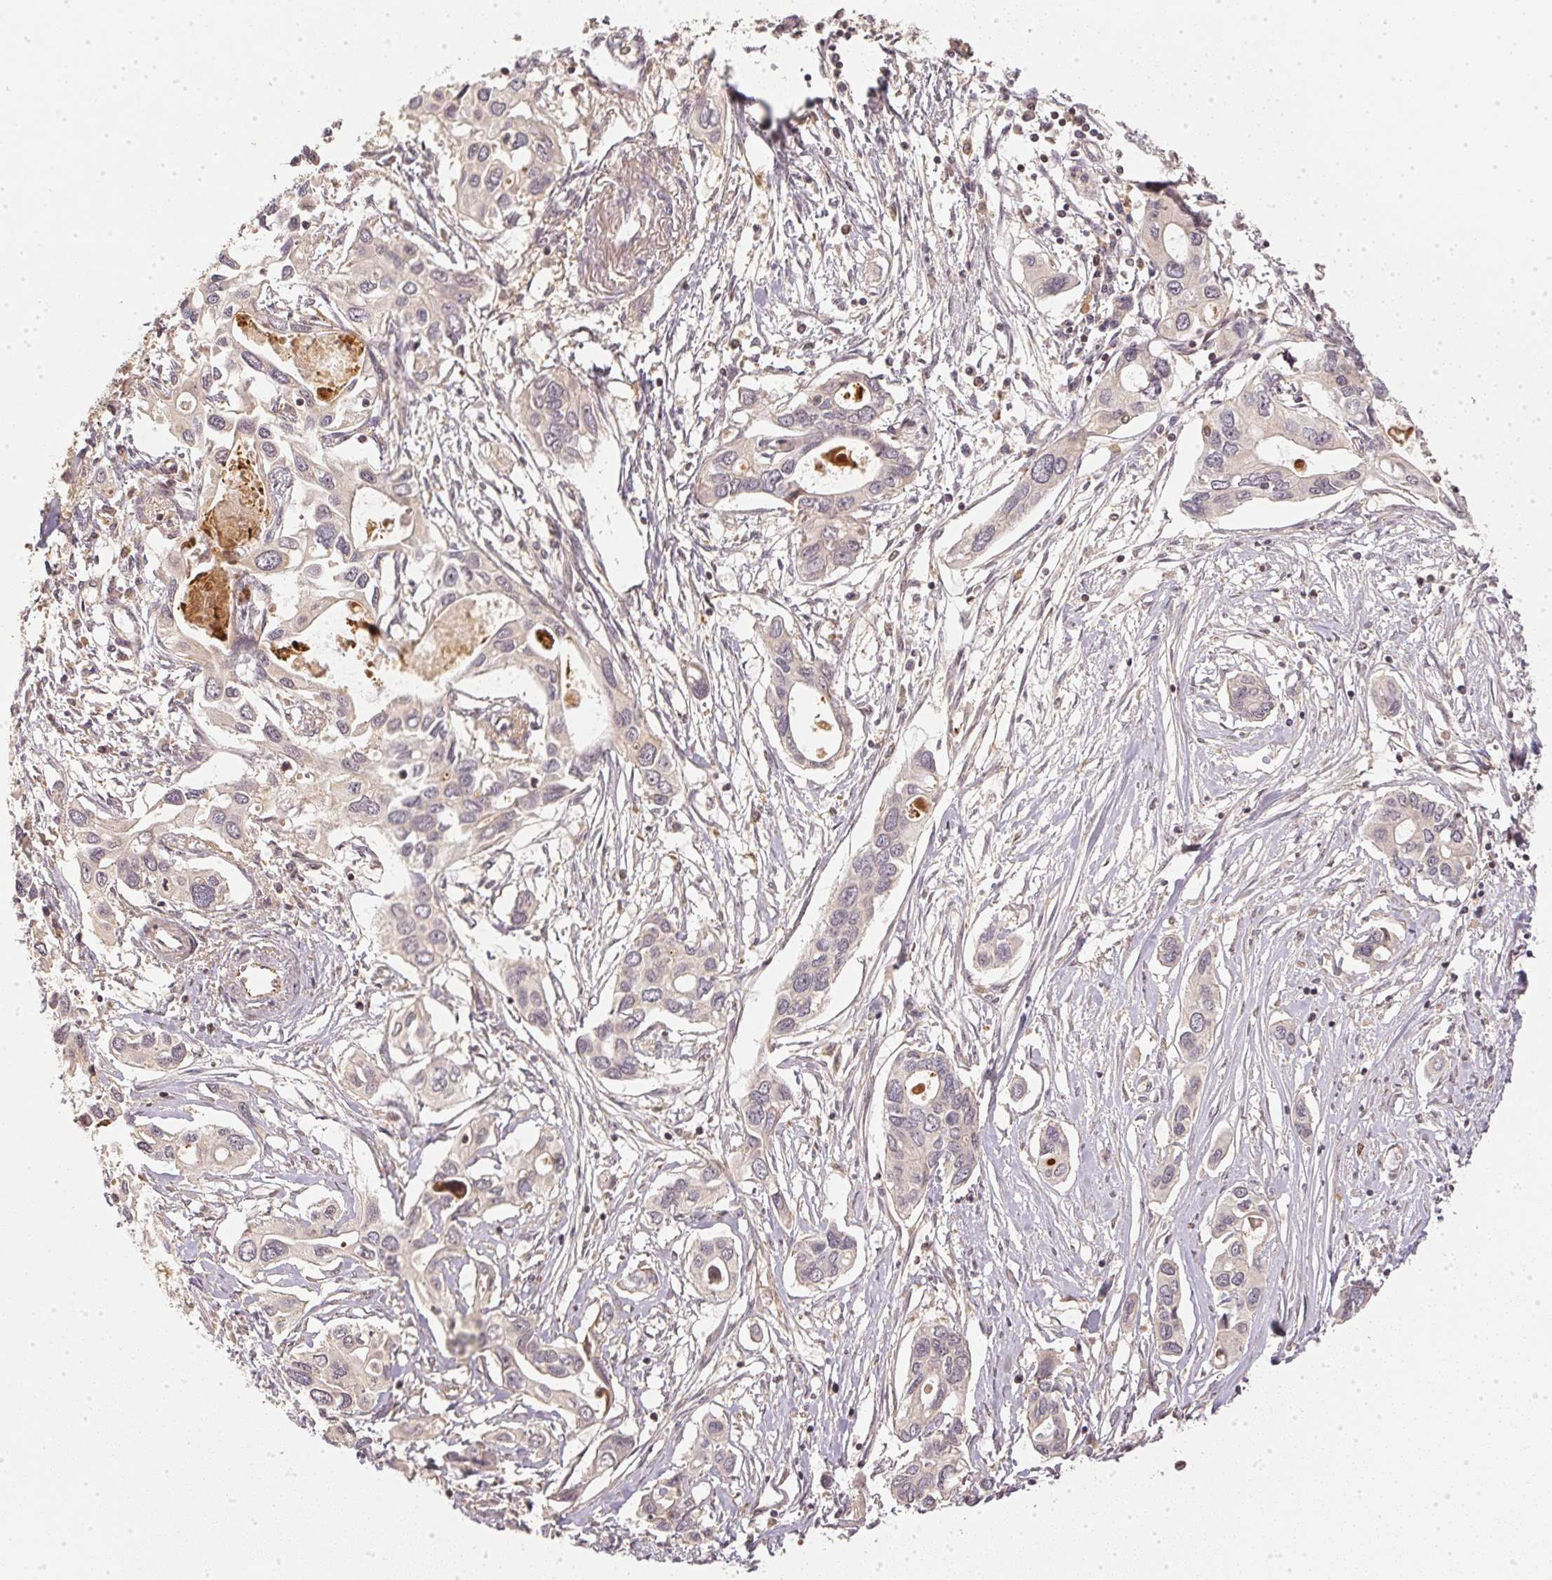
{"staining": {"intensity": "negative", "quantity": "none", "location": "none"}, "tissue": "pancreatic cancer", "cell_type": "Tumor cells", "image_type": "cancer", "snomed": [{"axis": "morphology", "description": "Adenocarcinoma, NOS"}, {"axis": "topography", "description": "Pancreas"}], "caption": "DAB (3,3'-diaminobenzidine) immunohistochemical staining of human adenocarcinoma (pancreatic) exhibits no significant staining in tumor cells.", "gene": "SERPINE1", "patient": {"sex": "male", "age": 60}}